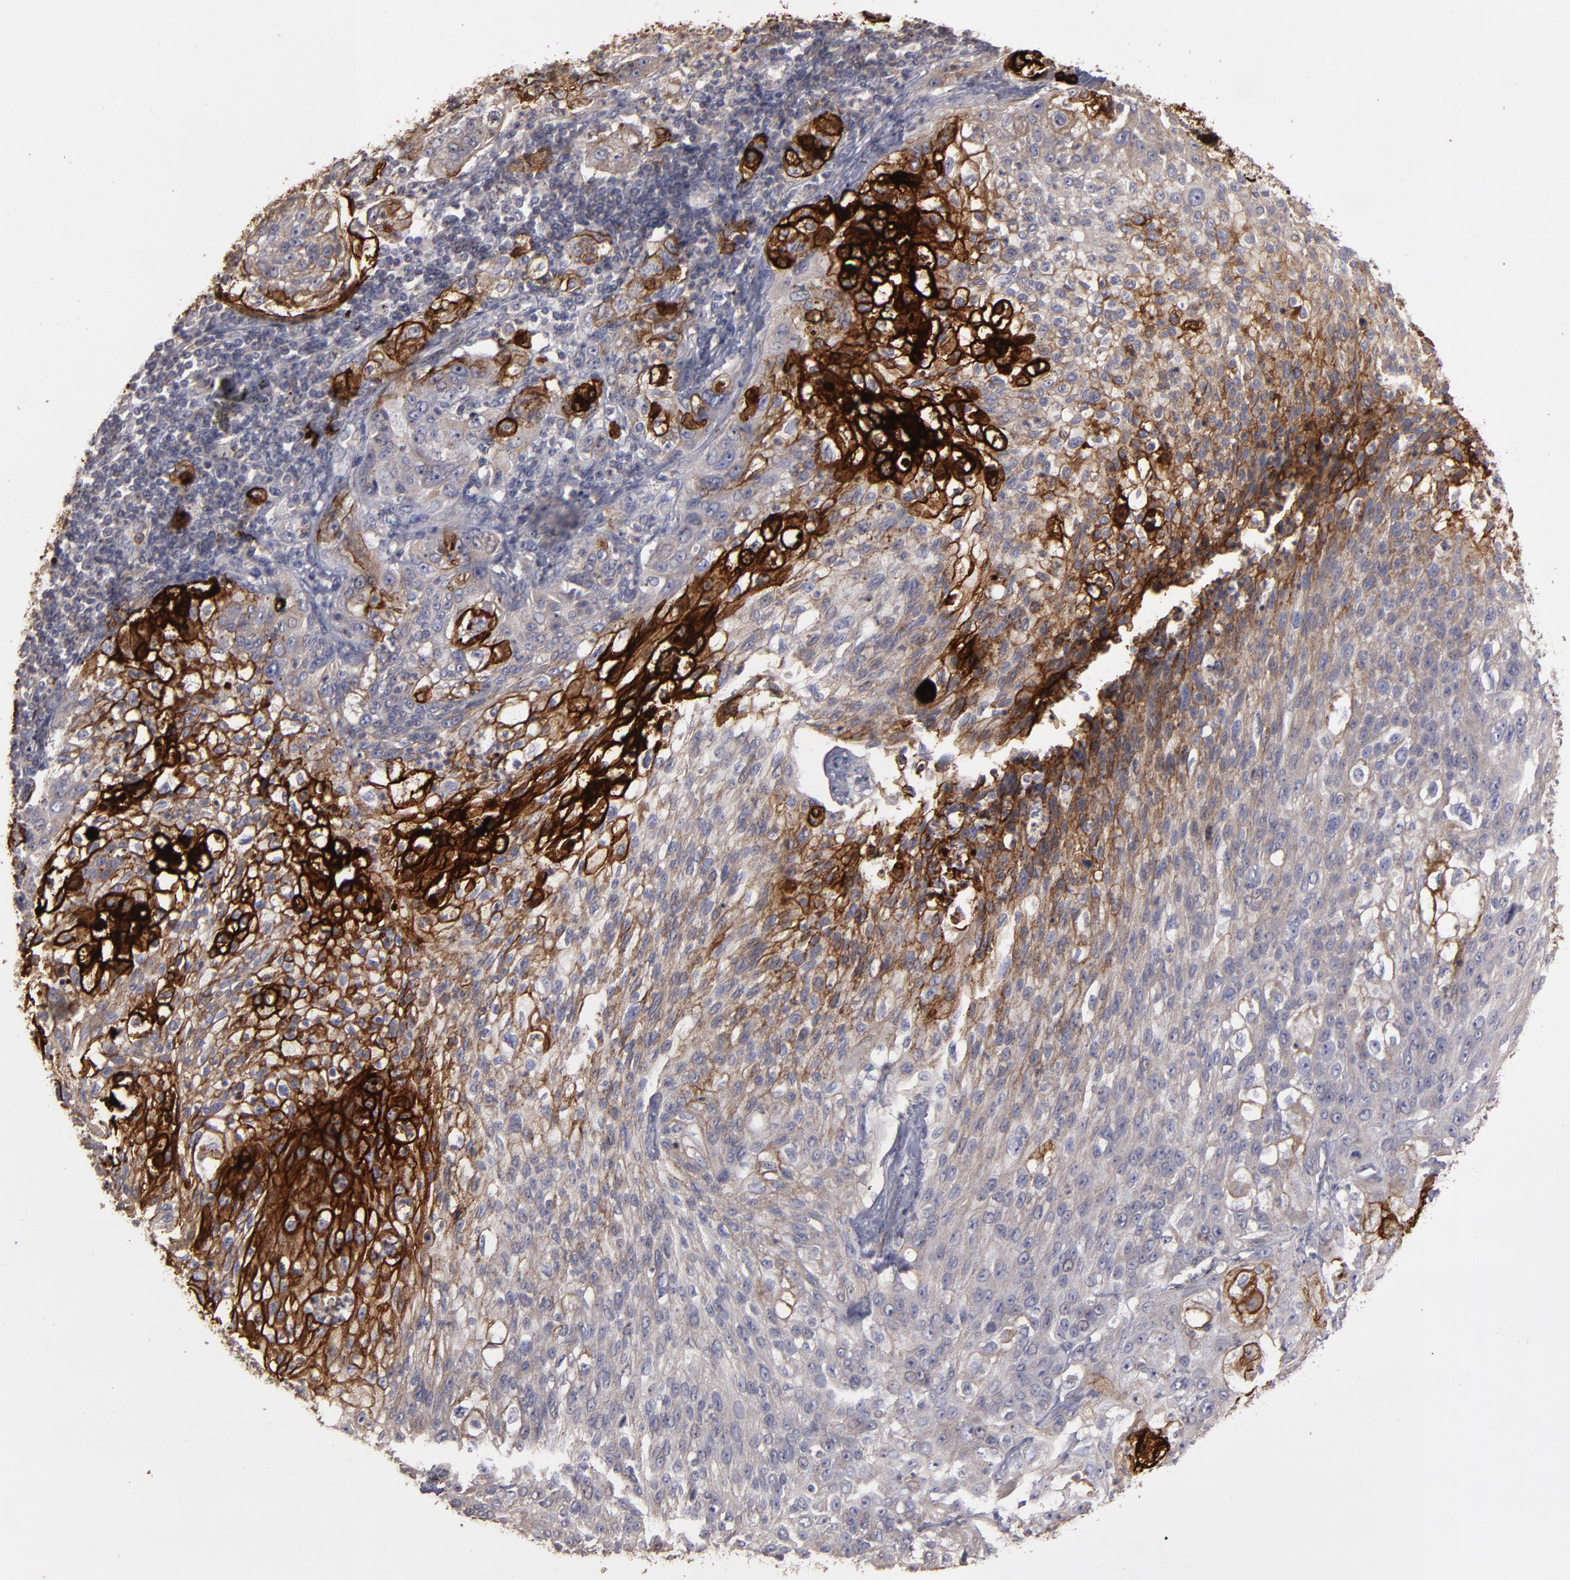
{"staining": {"intensity": "strong", "quantity": "25%-75%", "location": "cytoplasmic/membranous"}, "tissue": "lung cancer", "cell_type": "Tumor cells", "image_type": "cancer", "snomed": [{"axis": "morphology", "description": "Inflammation, NOS"}, {"axis": "morphology", "description": "Squamous cell carcinoma, NOS"}, {"axis": "topography", "description": "Lymph node"}, {"axis": "topography", "description": "Soft tissue"}, {"axis": "topography", "description": "Lung"}], "caption": "The micrograph demonstrates staining of lung cancer, revealing strong cytoplasmic/membranous protein positivity (brown color) within tumor cells.", "gene": "CD55", "patient": {"sex": "male", "age": 66}}